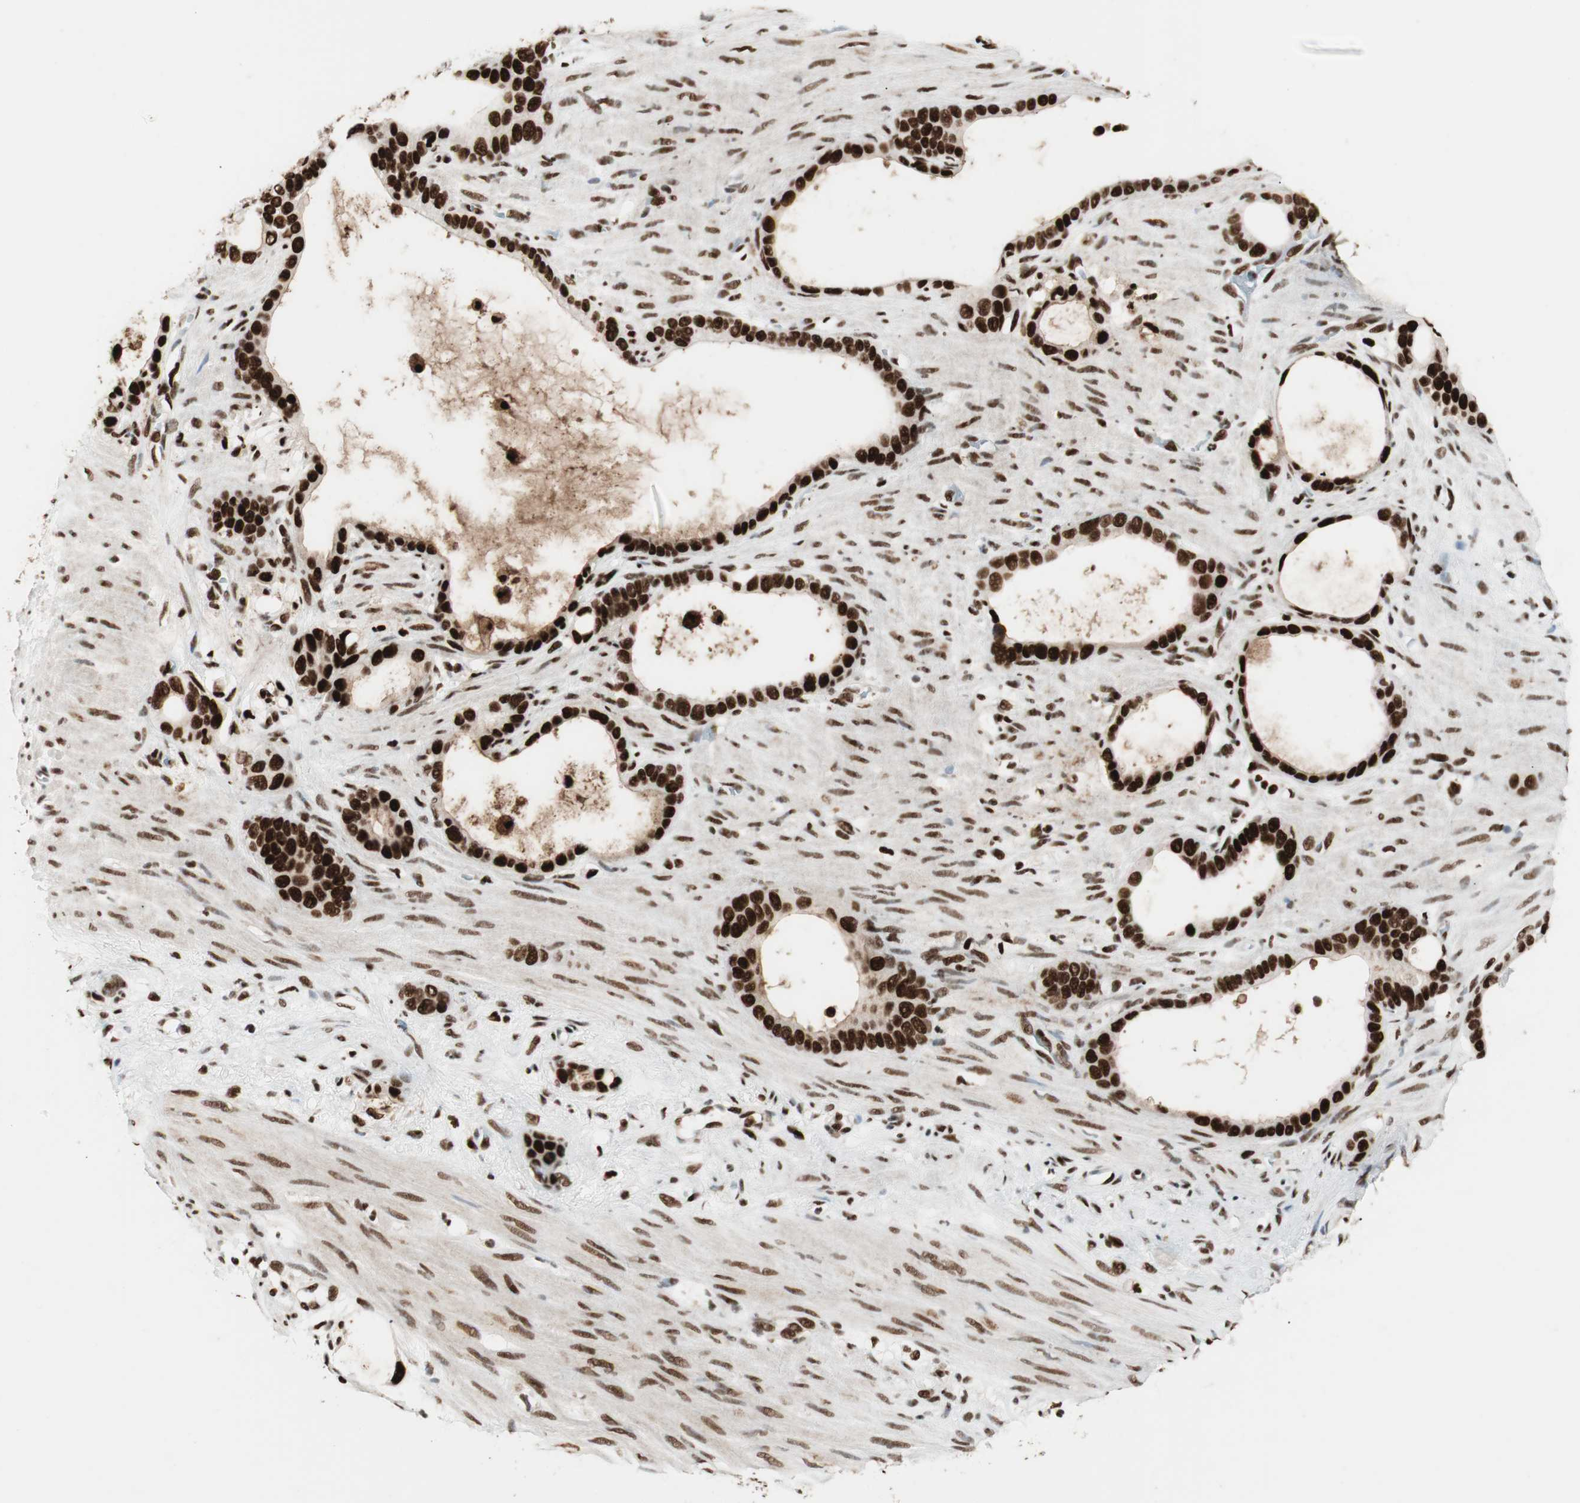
{"staining": {"intensity": "strong", "quantity": ">75%", "location": "nuclear"}, "tissue": "stomach cancer", "cell_type": "Tumor cells", "image_type": "cancer", "snomed": [{"axis": "morphology", "description": "Adenocarcinoma, NOS"}, {"axis": "topography", "description": "Stomach"}], "caption": "Protein expression analysis of human stomach adenocarcinoma reveals strong nuclear positivity in approximately >75% of tumor cells. (DAB (3,3'-diaminobenzidine) IHC, brown staining for protein, blue staining for nuclei).", "gene": "PSME3", "patient": {"sex": "female", "age": 75}}